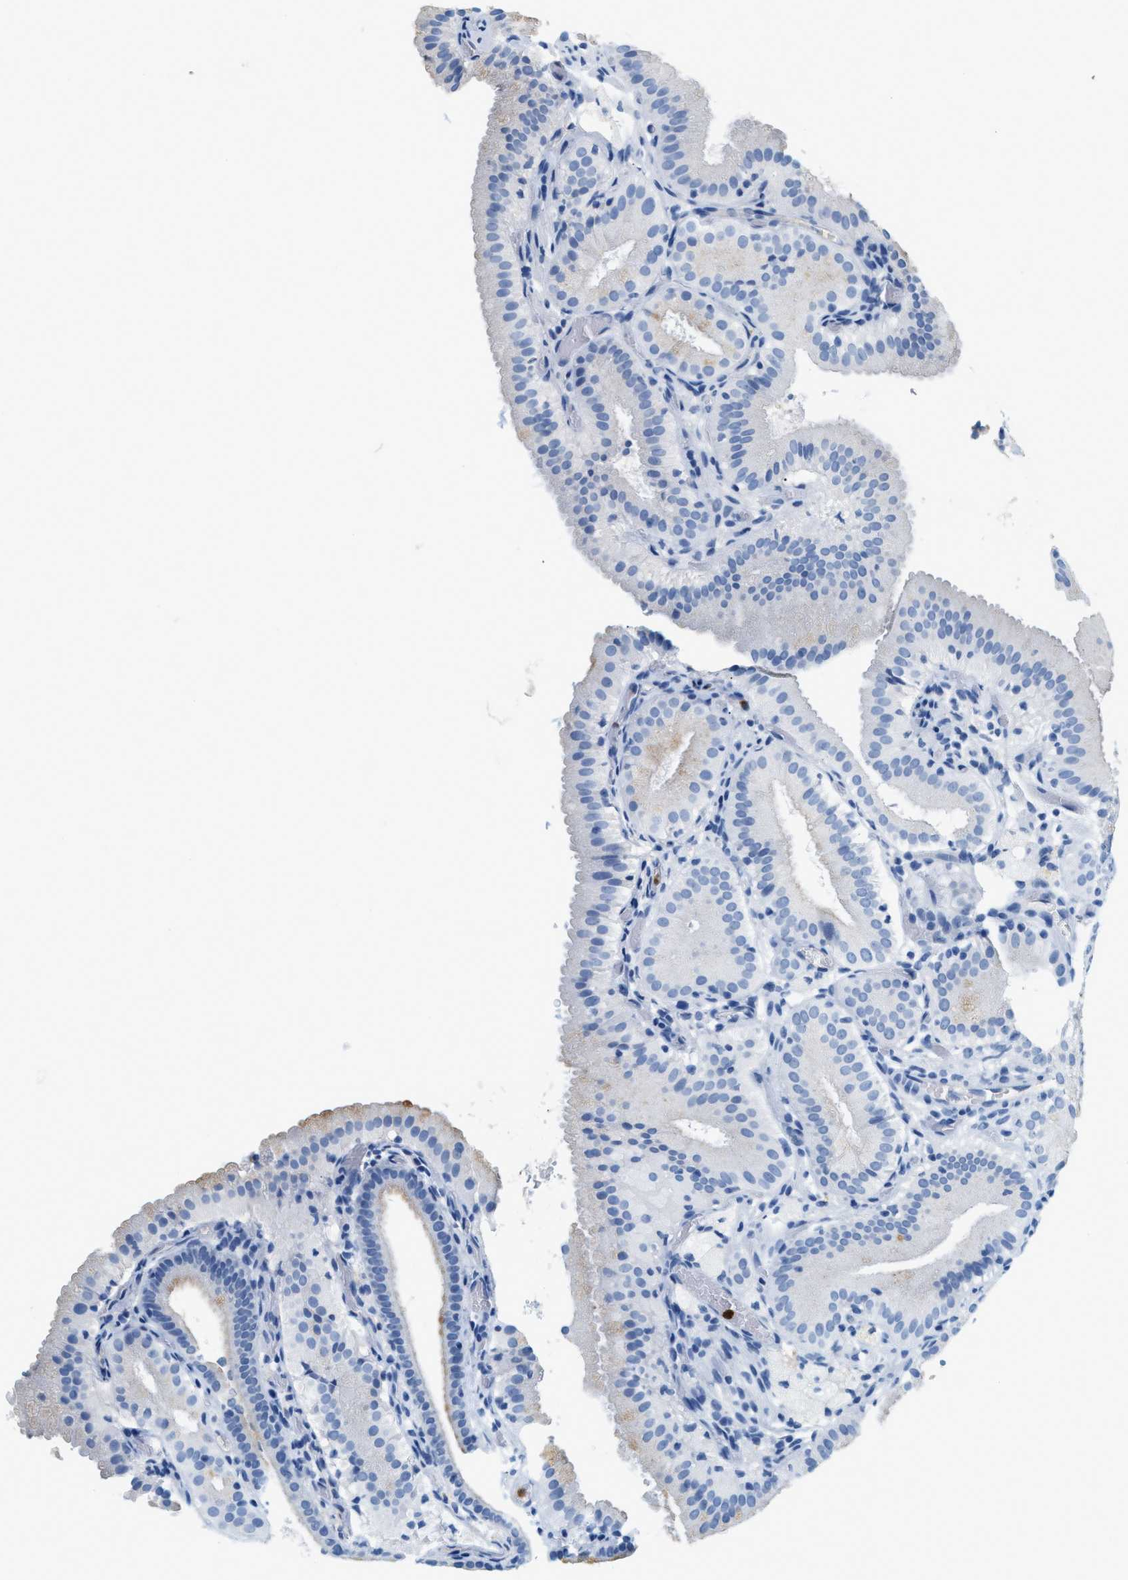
{"staining": {"intensity": "negative", "quantity": "none", "location": "none"}, "tissue": "gallbladder", "cell_type": "Glandular cells", "image_type": "normal", "snomed": [{"axis": "morphology", "description": "Normal tissue, NOS"}, {"axis": "topography", "description": "Gallbladder"}], "caption": "Glandular cells show no significant protein staining in benign gallbladder. The staining is performed using DAB (3,3'-diaminobenzidine) brown chromogen with nuclei counter-stained in using hematoxylin.", "gene": "LCN2", "patient": {"sex": "male", "age": 54}}